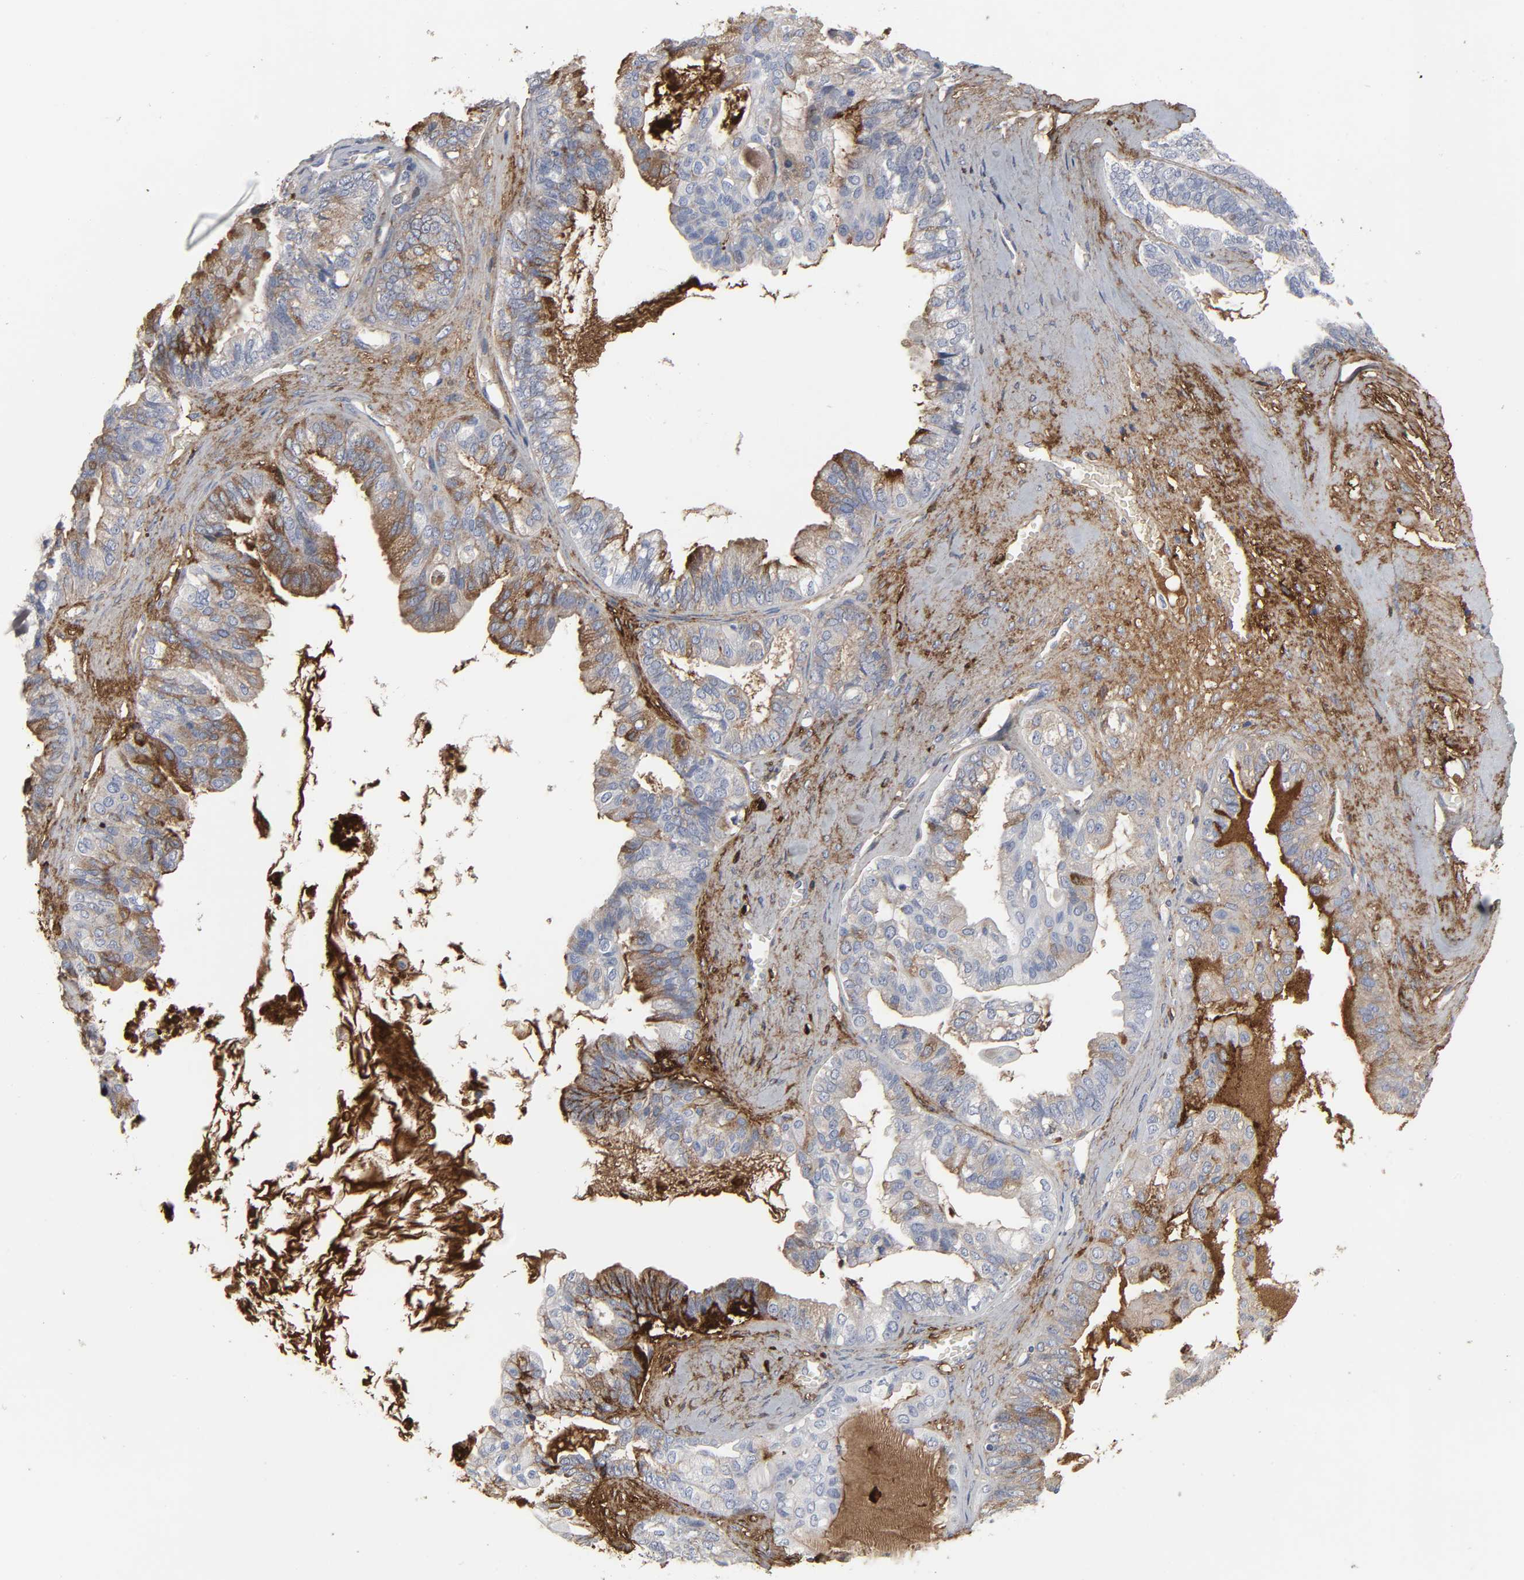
{"staining": {"intensity": "strong", "quantity": "<25%", "location": "cytoplasmic/membranous"}, "tissue": "ovarian cancer", "cell_type": "Tumor cells", "image_type": "cancer", "snomed": [{"axis": "morphology", "description": "Carcinoma, NOS"}, {"axis": "morphology", "description": "Carcinoma, endometroid"}, {"axis": "topography", "description": "Ovary"}], "caption": "IHC (DAB) staining of ovarian endometroid carcinoma shows strong cytoplasmic/membranous protein expression in about <25% of tumor cells.", "gene": "FBLN1", "patient": {"sex": "female", "age": 50}}